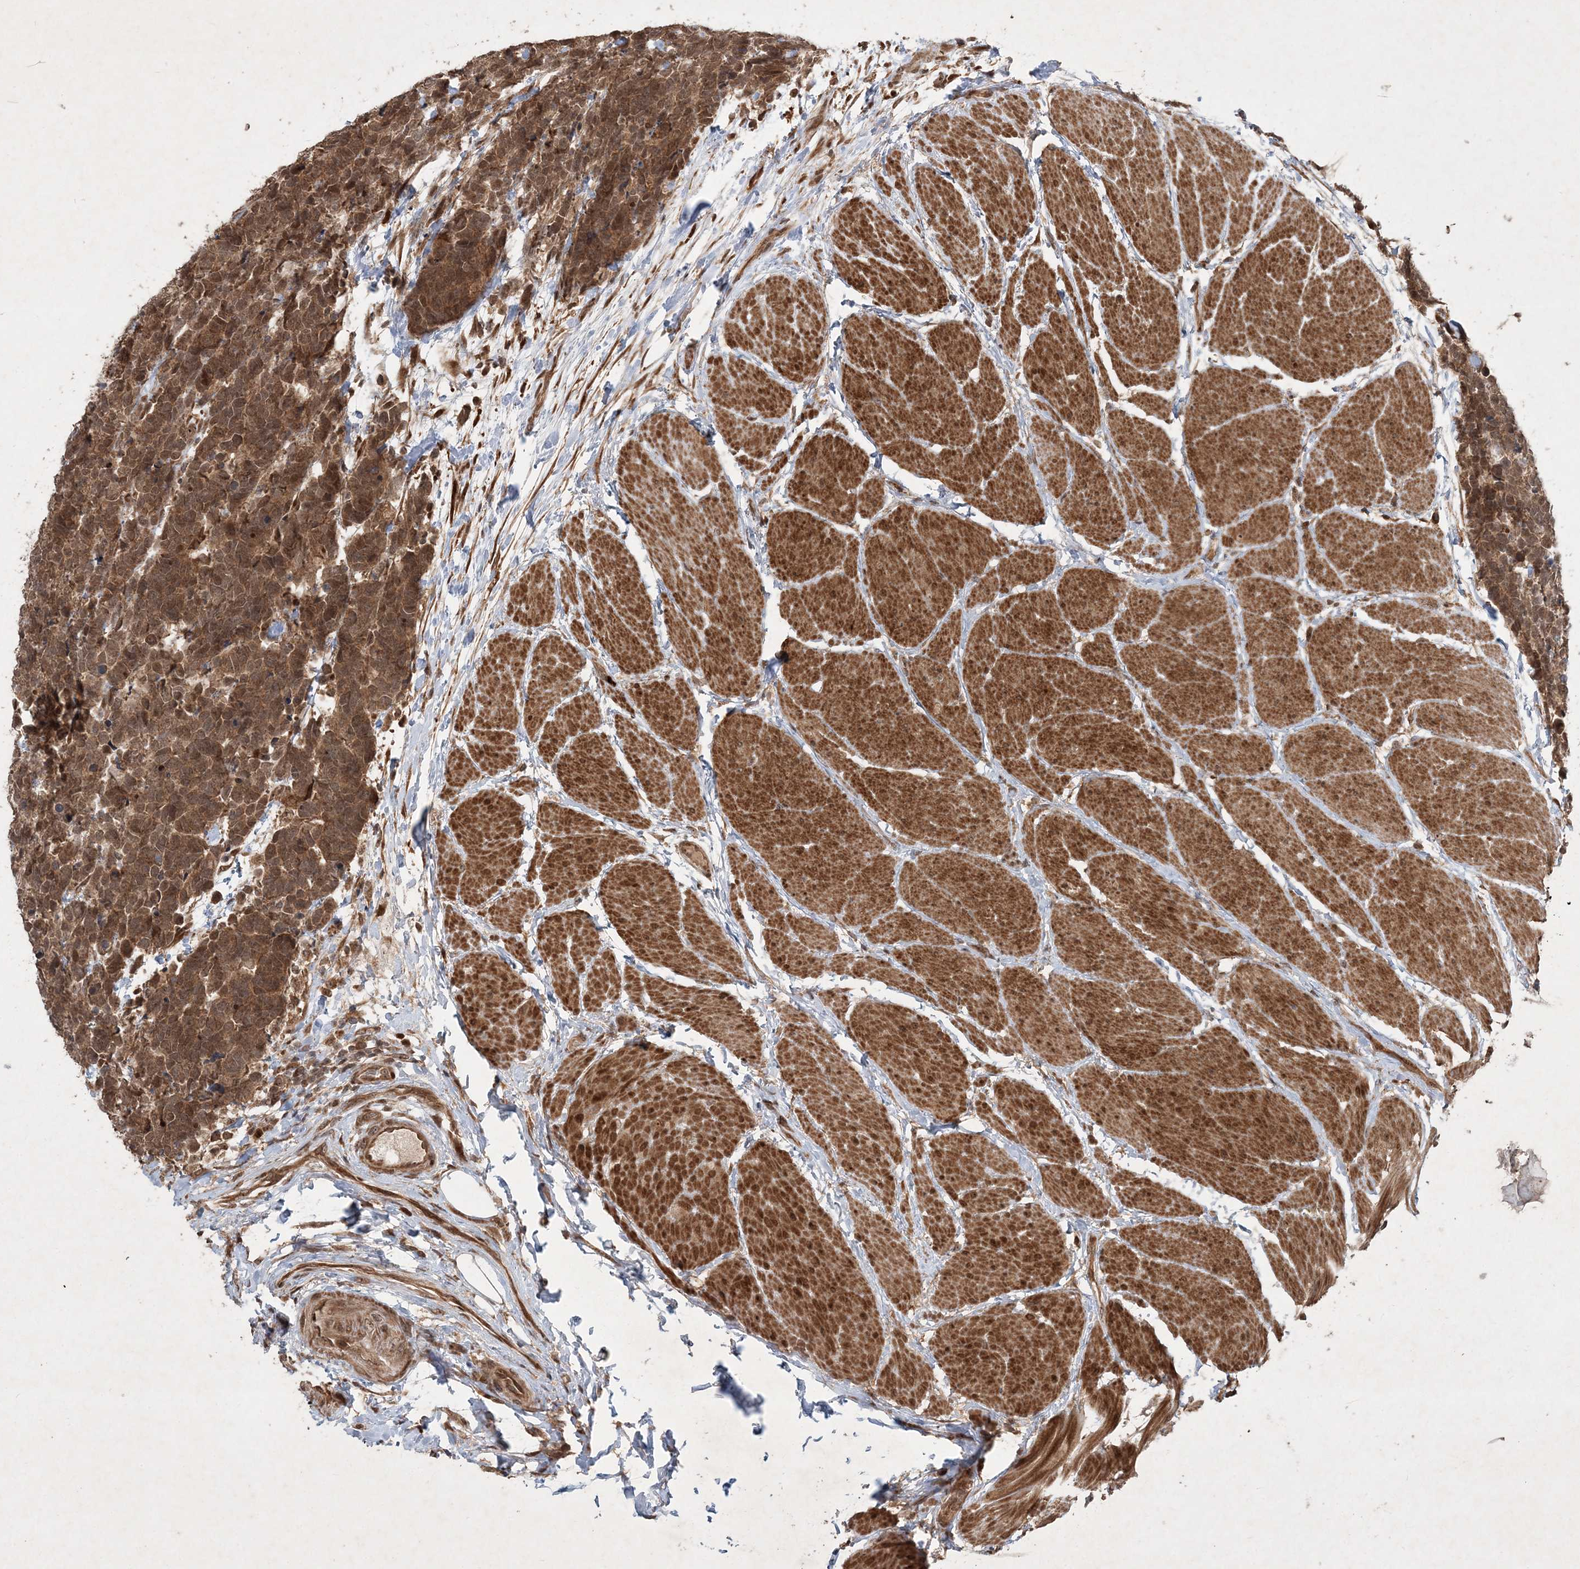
{"staining": {"intensity": "moderate", "quantity": ">75%", "location": "cytoplasmic/membranous,nuclear"}, "tissue": "carcinoid", "cell_type": "Tumor cells", "image_type": "cancer", "snomed": [{"axis": "morphology", "description": "Carcinoma, NOS"}, {"axis": "morphology", "description": "Carcinoid, malignant, NOS"}, {"axis": "topography", "description": "Urinary bladder"}], "caption": "Tumor cells display medium levels of moderate cytoplasmic/membranous and nuclear expression in about >75% of cells in carcinoid.", "gene": "UBR3", "patient": {"sex": "male", "age": 57}}